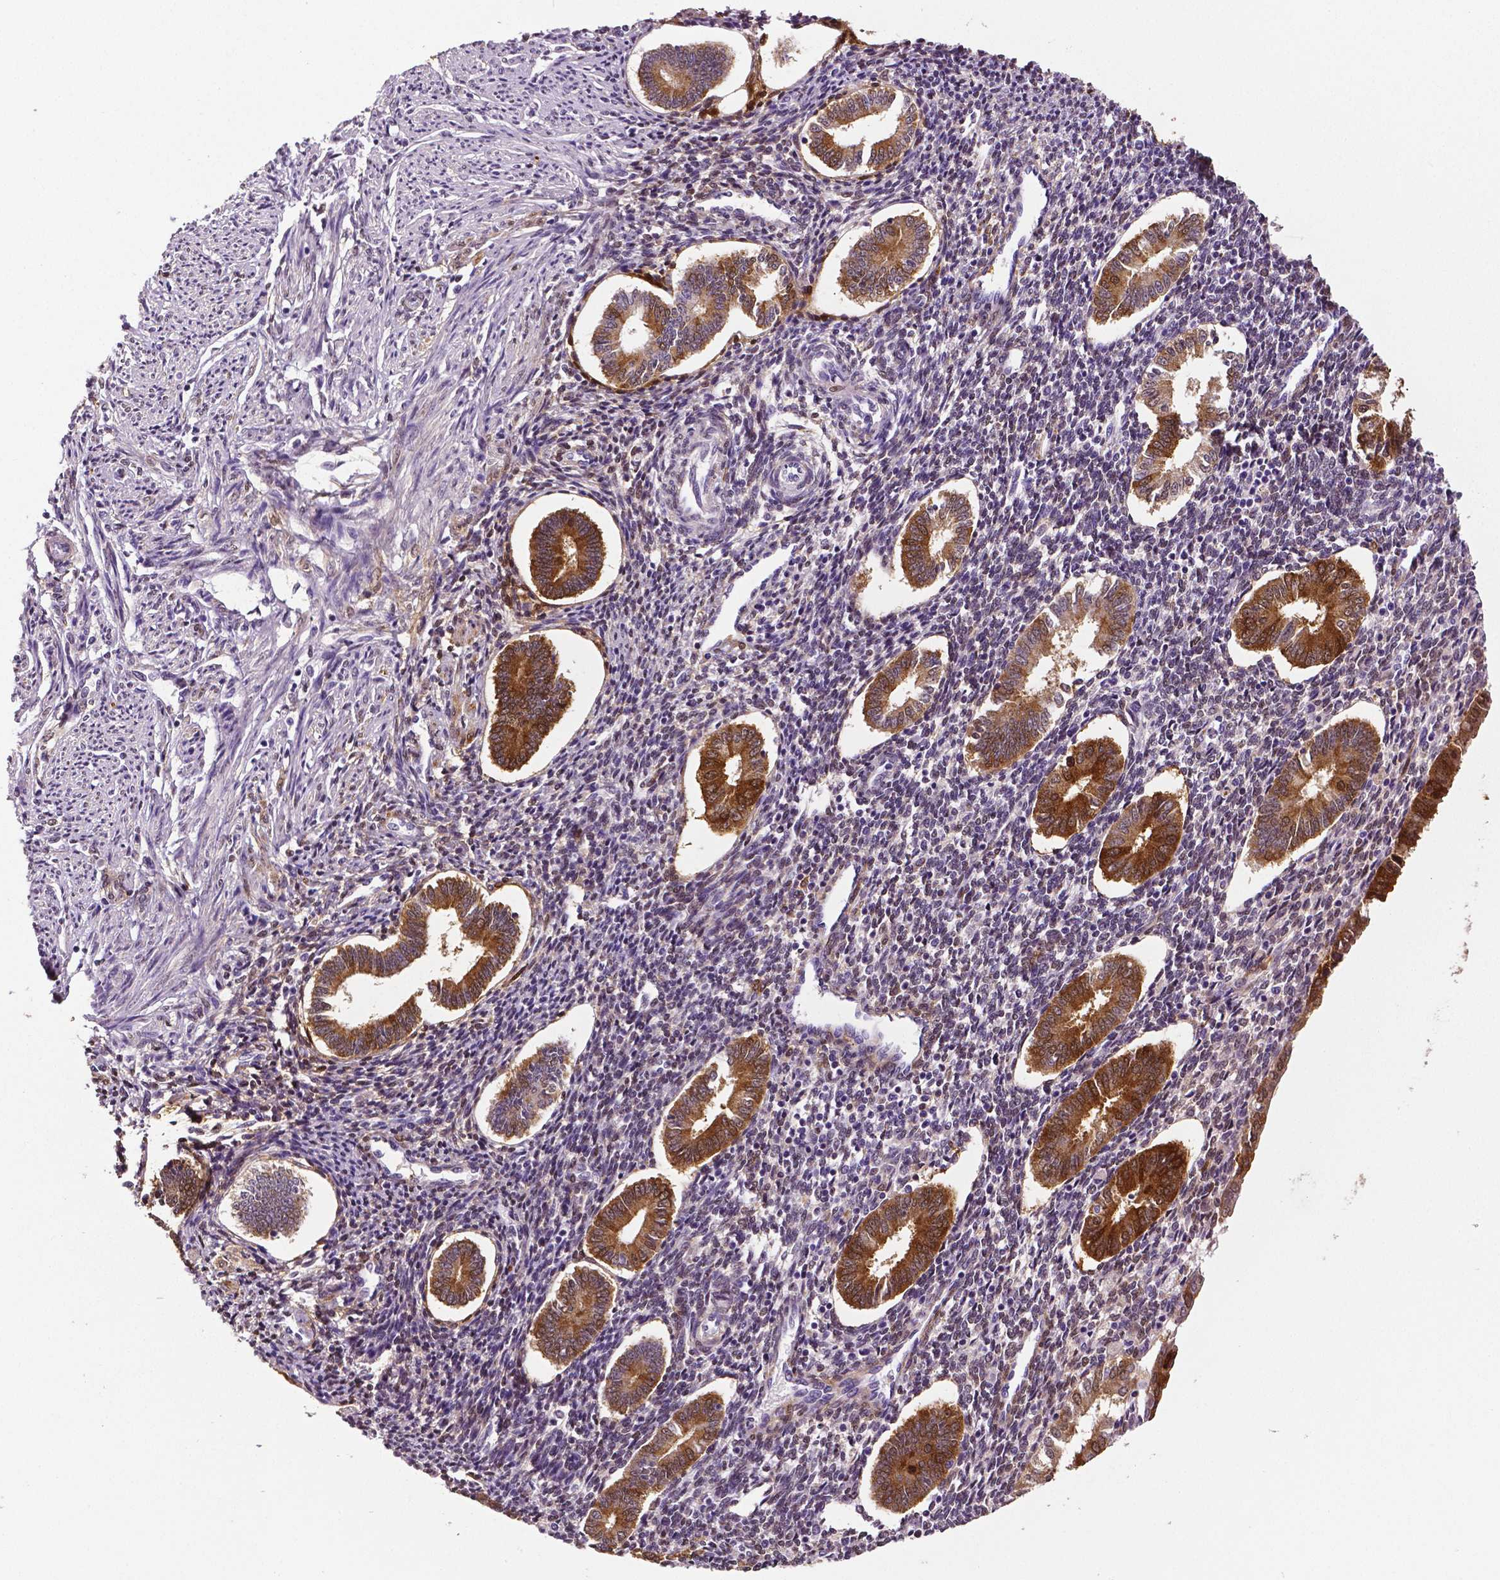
{"staining": {"intensity": "moderate", "quantity": "<25%", "location": "cytoplasmic/membranous"}, "tissue": "endometrium", "cell_type": "Cells in endometrial stroma", "image_type": "normal", "snomed": [{"axis": "morphology", "description": "Normal tissue, NOS"}, {"axis": "topography", "description": "Endometrium"}], "caption": "This image displays immunohistochemistry staining of unremarkable endometrium, with low moderate cytoplasmic/membranous staining in about <25% of cells in endometrial stroma.", "gene": "PHGDH", "patient": {"sex": "female", "age": 40}}